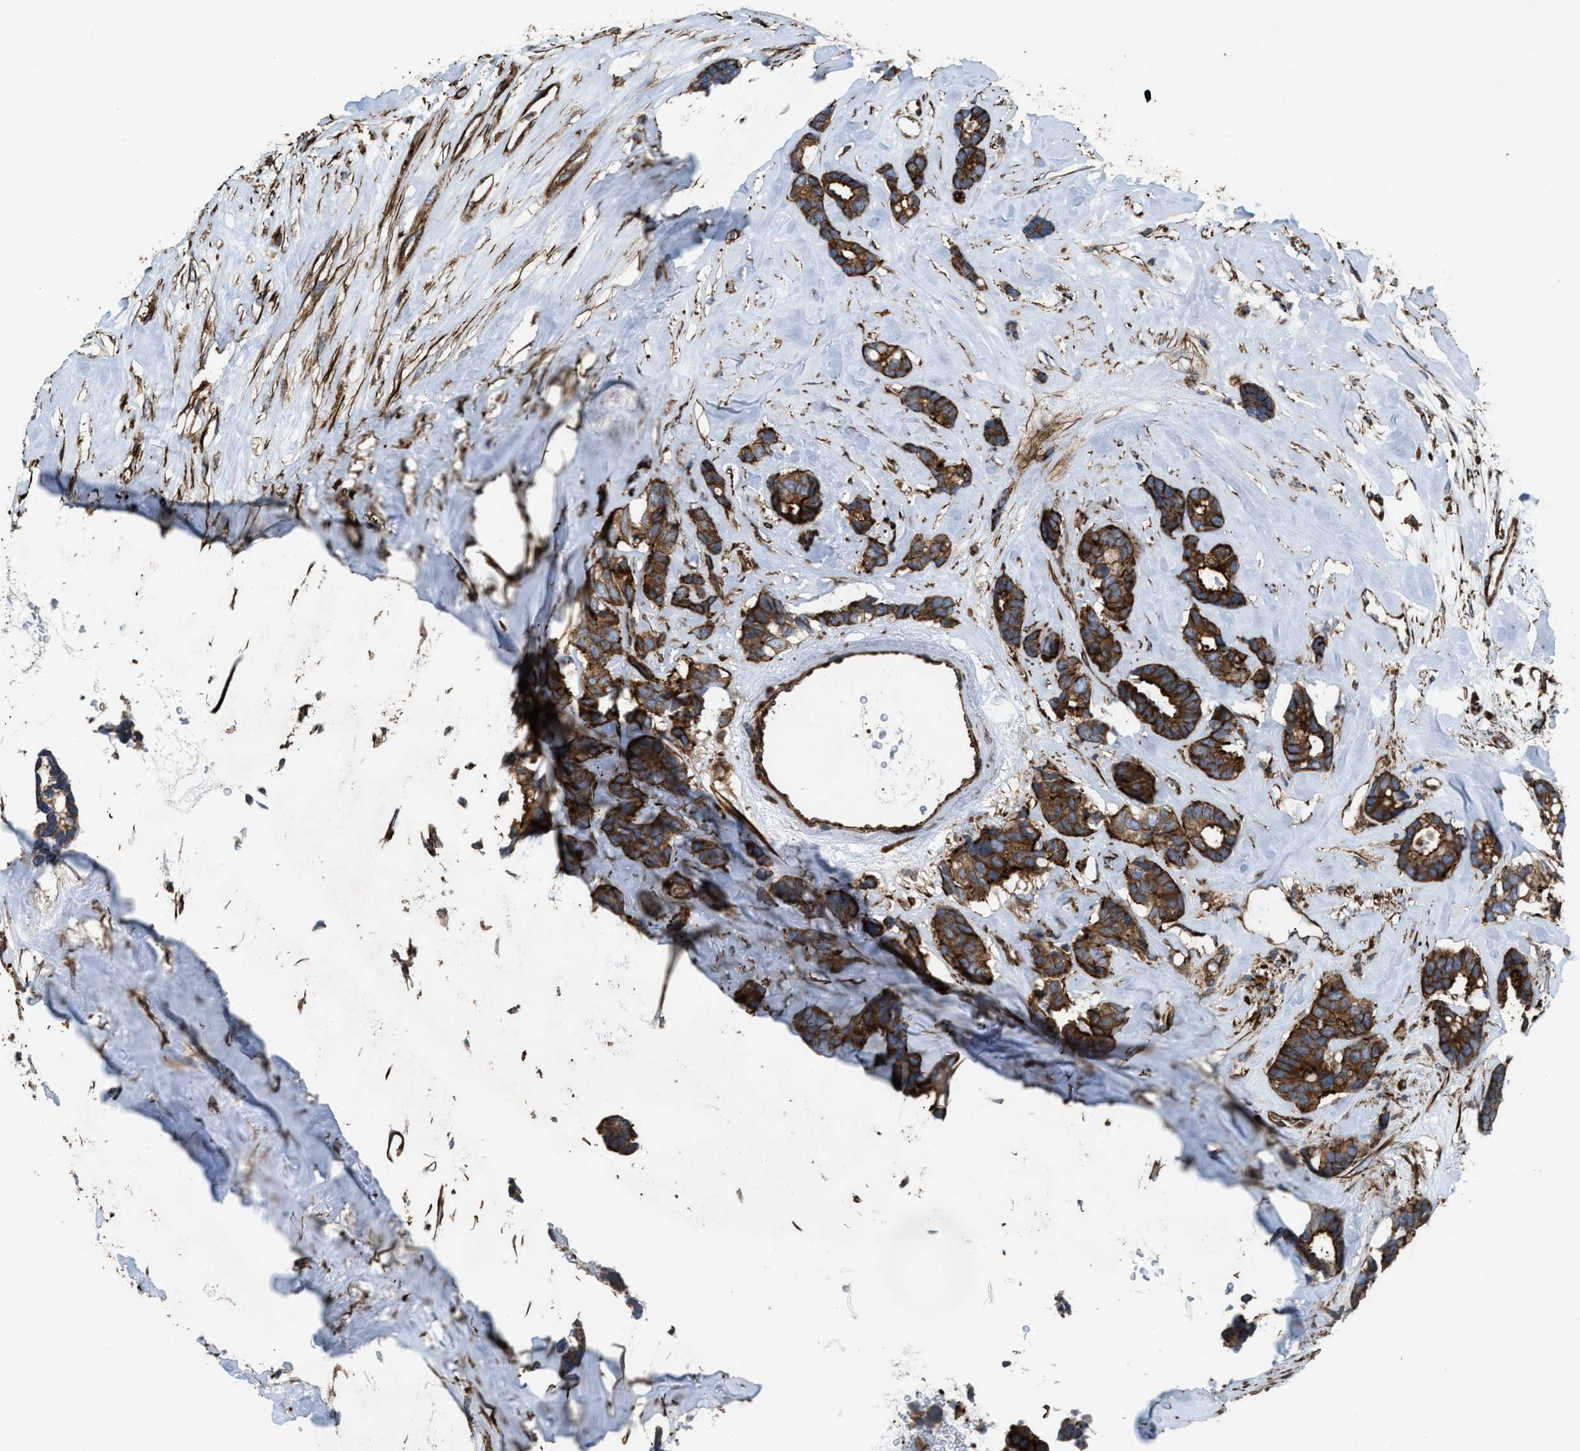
{"staining": {"intensity": "strong", "quantity": ">75%", "location": "cytoplasmic/membranous"}, "tissue": "breast cancer", "cell_type": "Tumor cells", "image_type": "cancer", "snomed": [{"axis": "morphology", "description": "Duct carcinoma"}, {"axis": "topography", "description": "Breast"}], "caption": "Protein expression analysis of human invasive ductal carcinoma (breast) reveals strong cytoplasmic/membranous positivity in about >75% of tumor cells. The staining was performed using DAB, with brown indicating positive protein expression. Nuclei are stained blue with hematoxylin.", "gene": "EGLN1", "patient": {"sex": "female", "age": 87}}